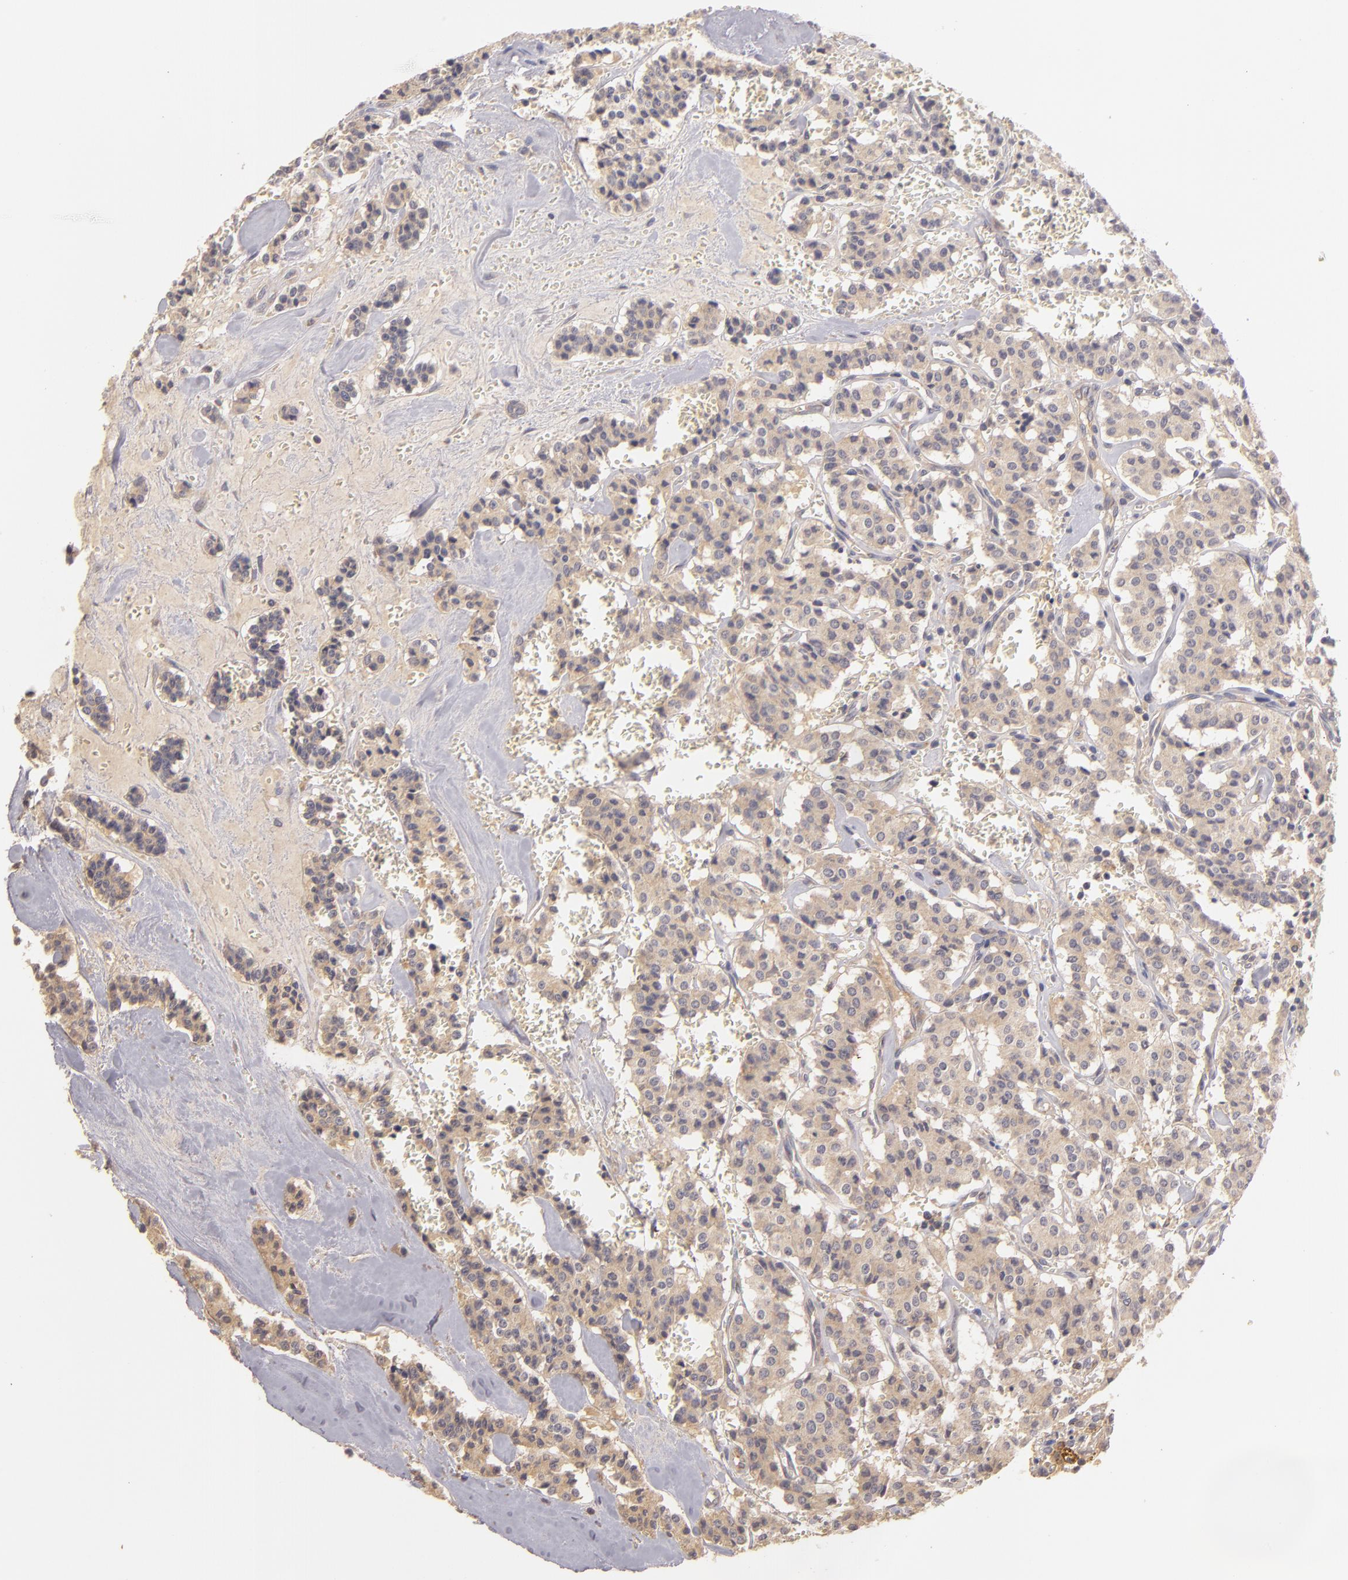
{"staining": {"intensity": "moderate", "quantity": ">75%", "location": "cytoplasmic/membranous"}, "tissue": "carcinoid", "cell_type": "Tumor cells", "image_type": "cancer", "snomed": [{"axis": "morphology", "description": "Carcinoid, malignant, NOS"}, {"axis": "topography", "description": "Bronchus"}], "caption": "A brown stain labels moderate cytoplasmic/membranous staining of a protein in carcinoid (malignant) tumor cells.", "gene": "UPF3B", "patient": {"sex": "male", "age": 55}}